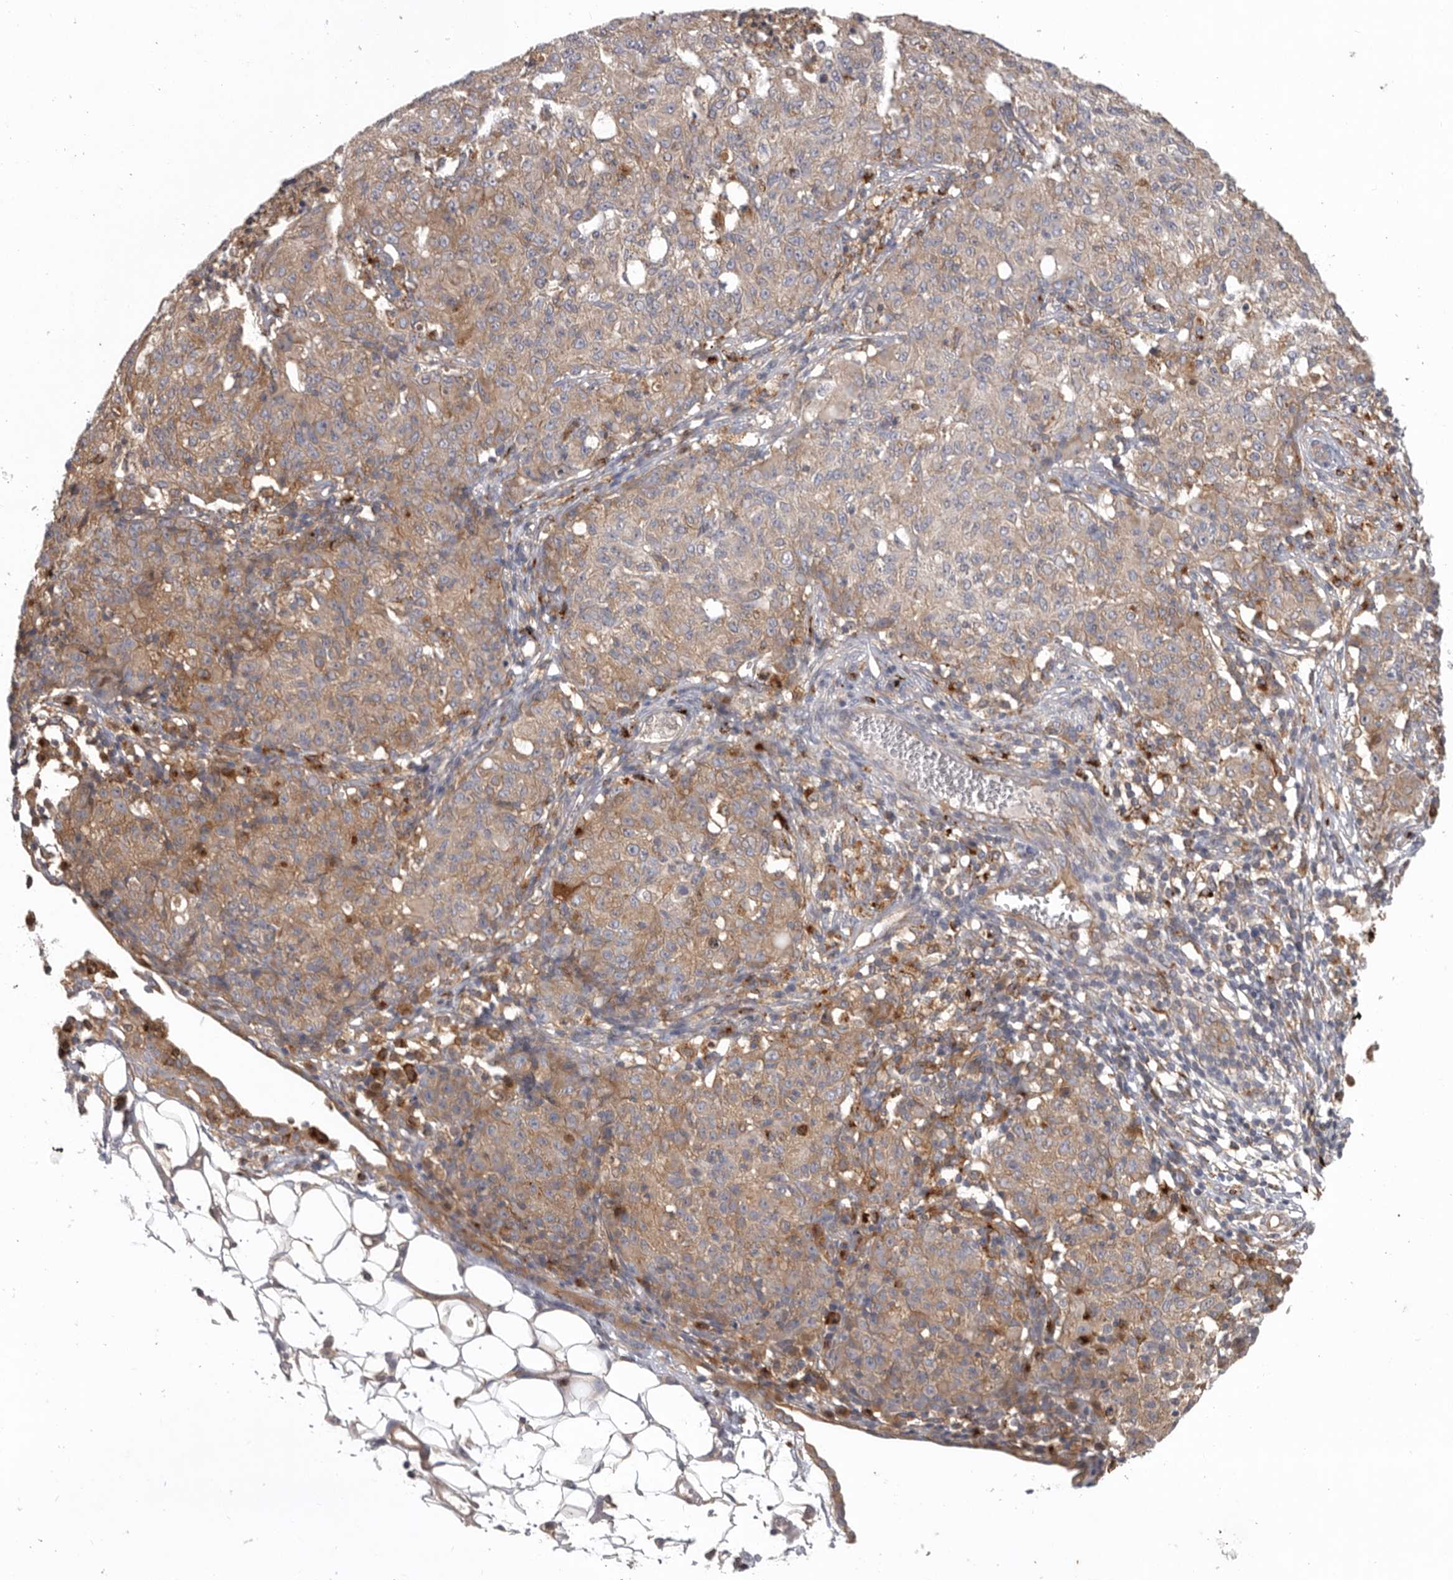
{"staining": {"intensity": "weak", "quantity": "25%-75%", "location": "cytoplasmic/membranous"}, "tissue": "ovarian cancer", "cell_type": "Tumor cells", "image_type": "cancer", "snomed": [{"axis": "morphology", "description": "Carcinoma, endometroid"}, {"axis": "topography", "description": "Ovary"}], "caption": "Ovarian cancer tissue reveals weak cytoplasmic/membranous expression in approximately 25%-75% of tumor cells, visualized by immunohistochemistry.", "gene": "C1orf109", "patient": {"sex": "female", "age": 42}}